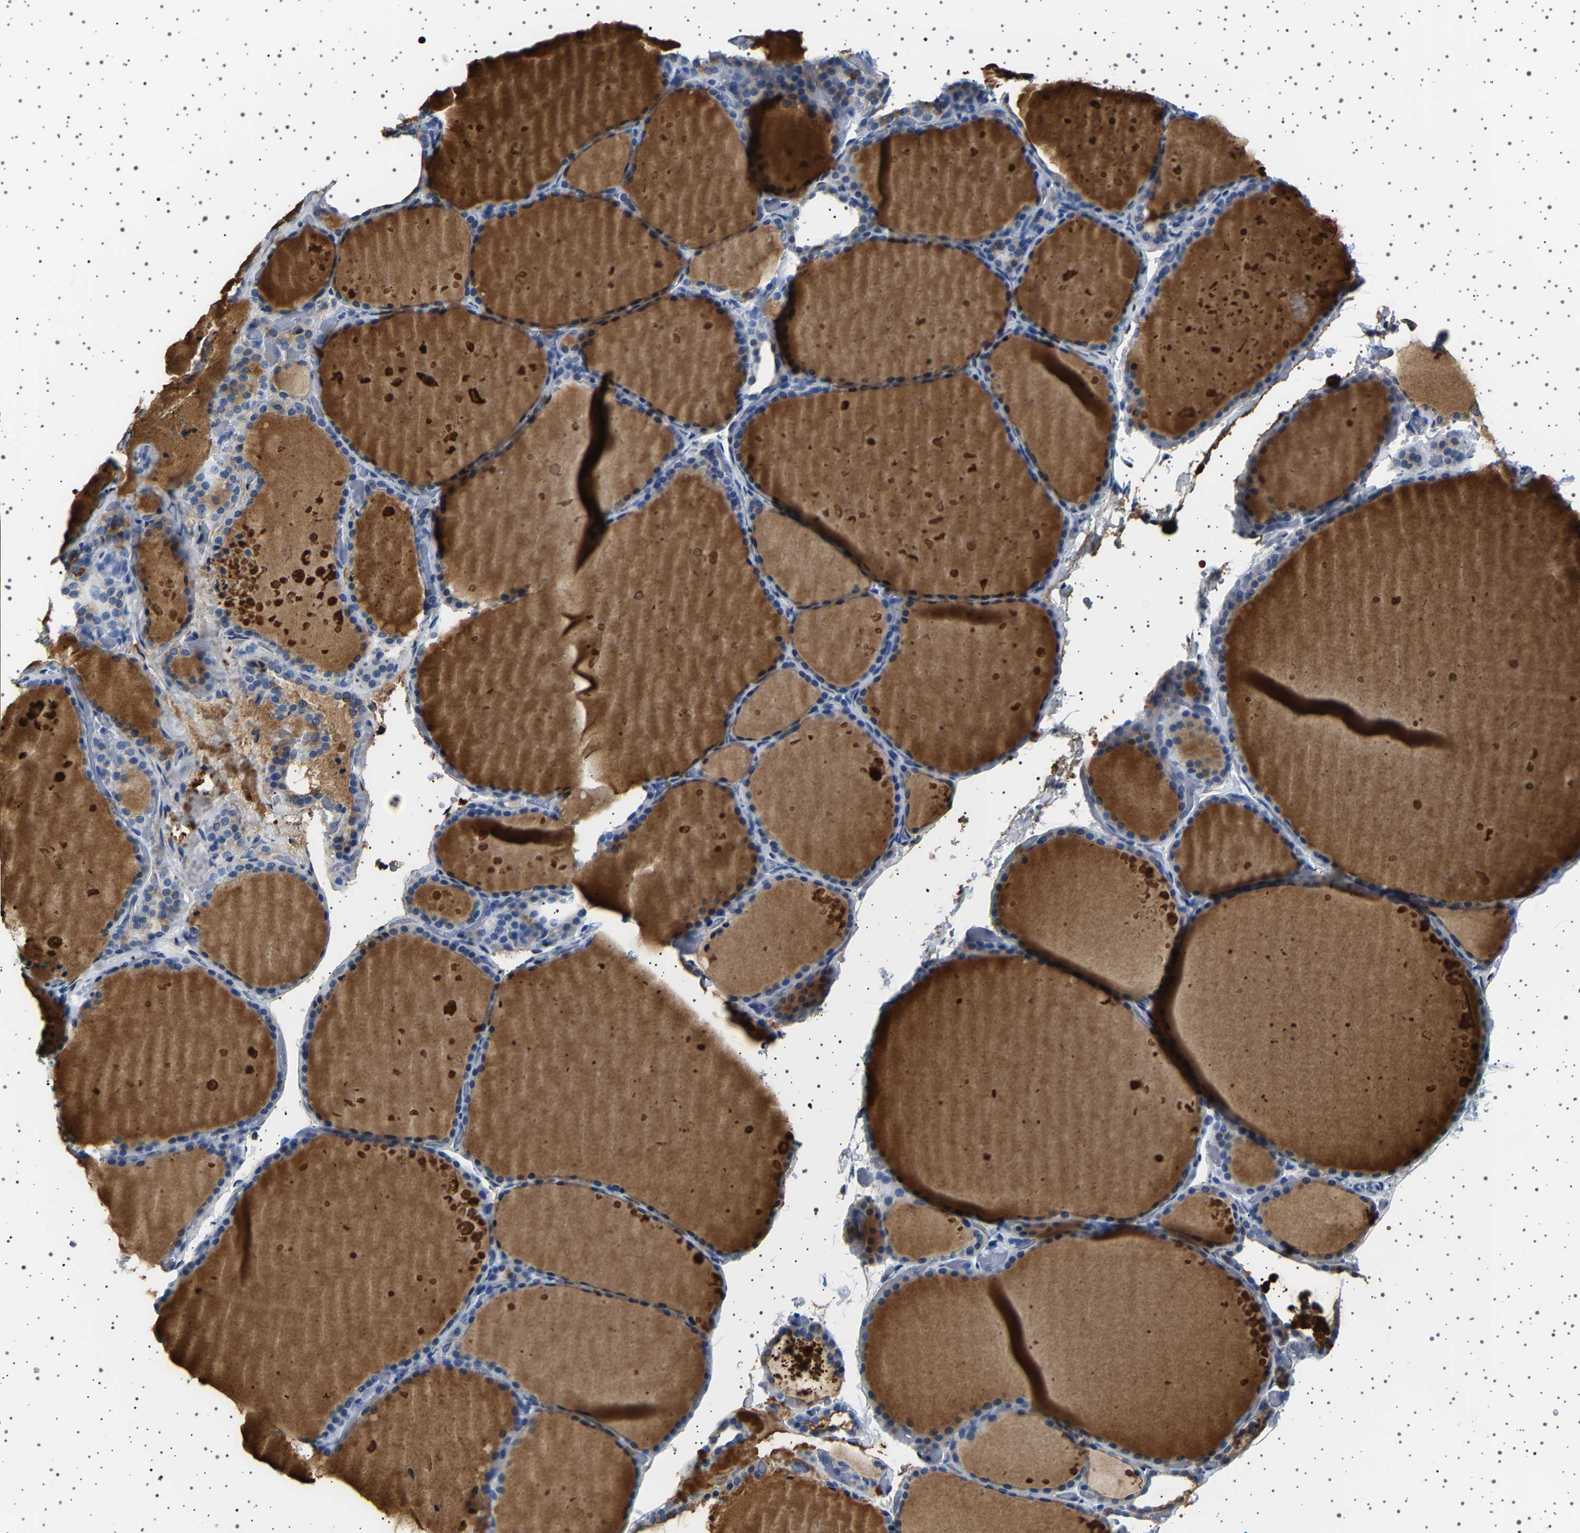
{"staining": {"intensity": "weak", "quantity": "<25%", "location": "cytoplasmic/membranous"}, "tissue": "thyroid gland", "cell_type": "Glandular cells", "image_type": "normal", "snomed": [{"axis": "morphology", "description": "Normal tissue, NOS"}, {"axis": "topography", "description": "Thyroid gland"}], "caption": "Immunohistochemical staining of benign thyroid gland exhibits no significant expression in glandular cells. (DAB (3,3'-diaminobenzidine) immunohistochemistry with hematoxylin counter stain).", "gene": "TFF3", "patient": {"sex": "female", "age": 44}}